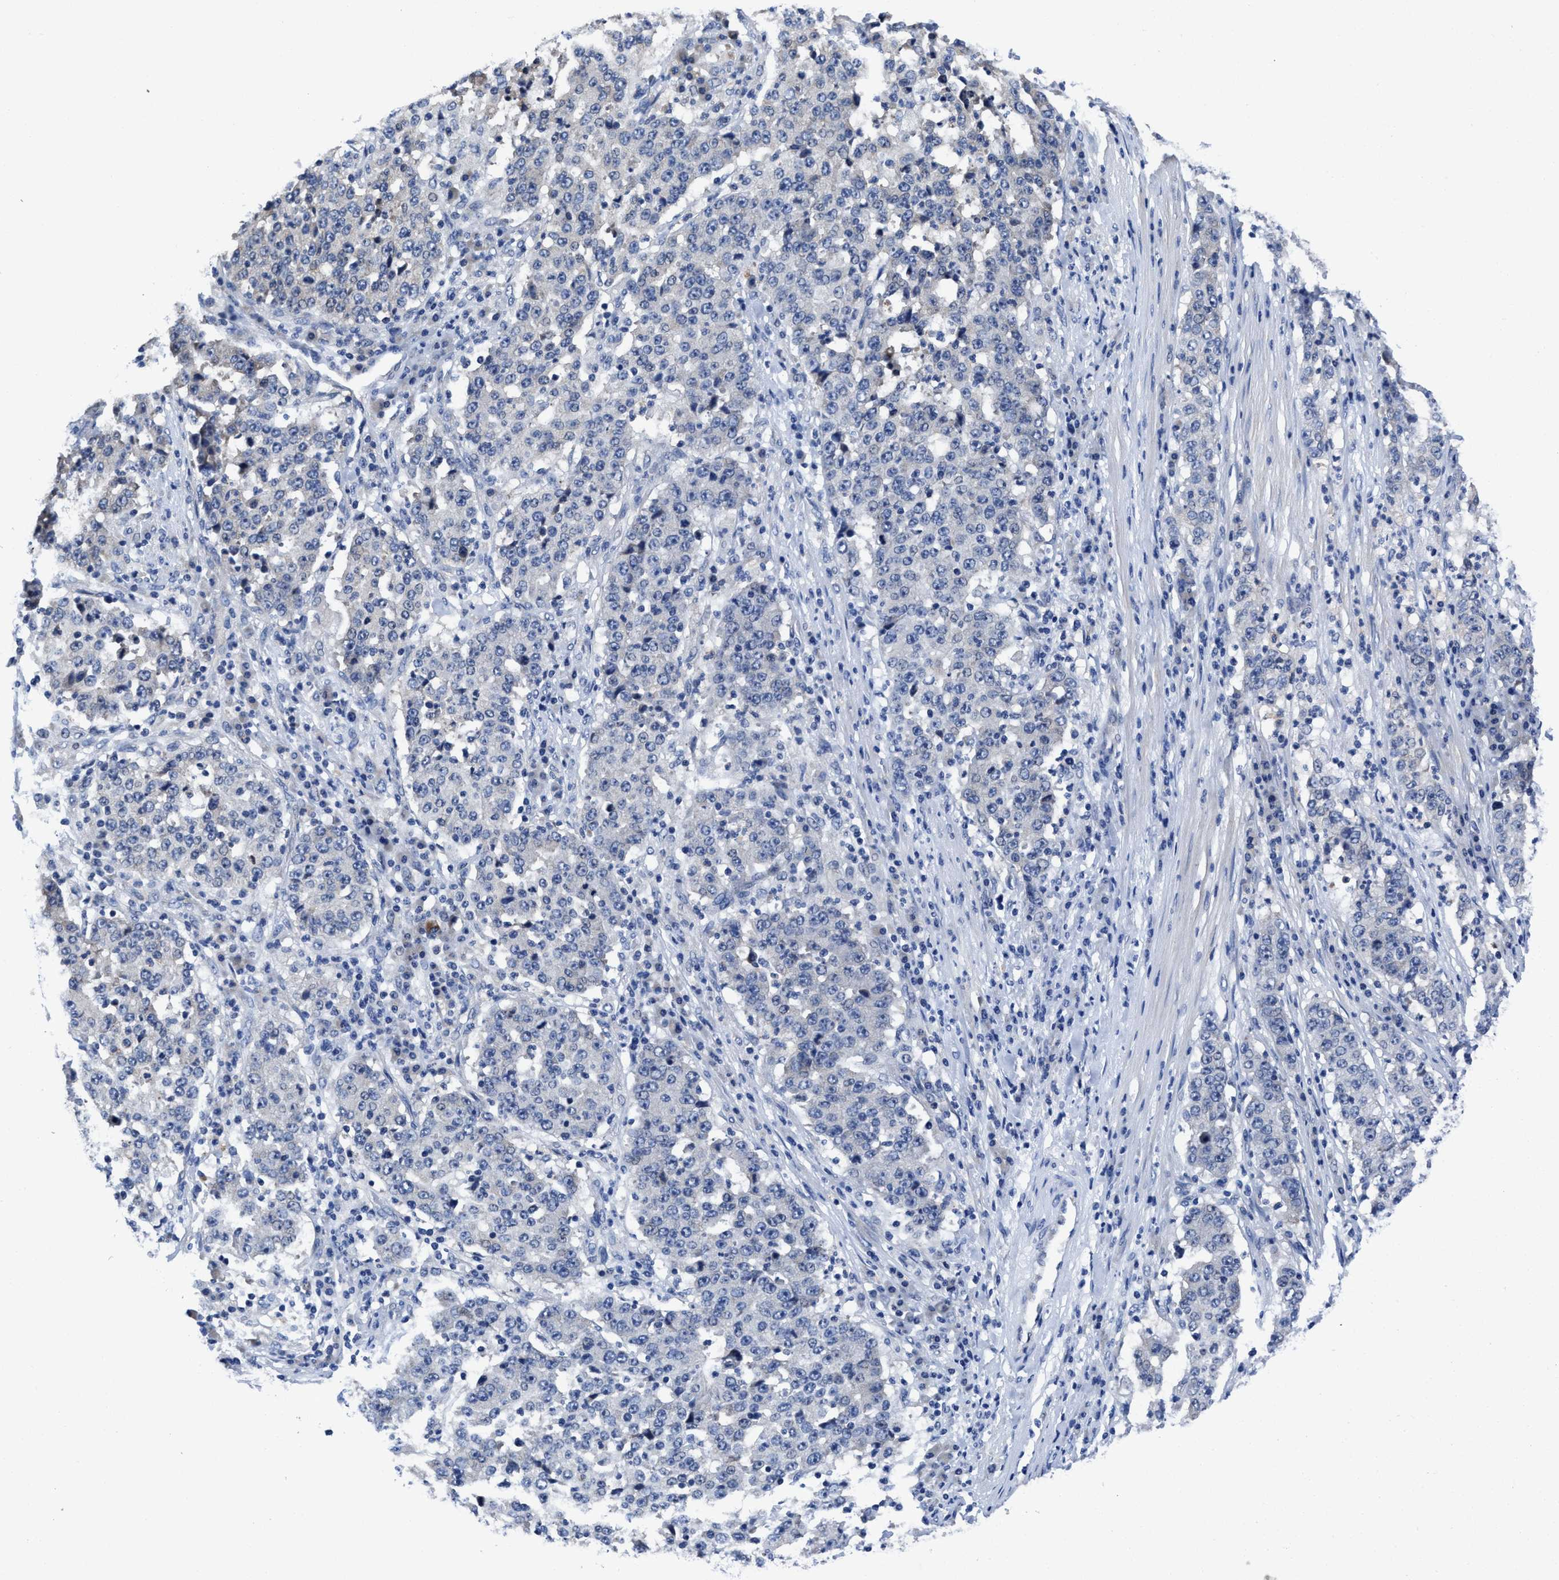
{"staining": {"intensity": "negative", "quantity": "none", "location": "none"}, "tissue": "stomach cancer", "cell_type": "Tumor cells", "image_type": "cancer", "snomed": [{"axis": "morphology", "description": "Adenocarcinoma, NOS"}, {"axis": "topography", "description": "Stomach"}], "caption": "Tumor cells show no significant expression in adenocarcinoma (stomach).", "gene": "HOOK1", "patient": {"sex": "male", "age": 59}}